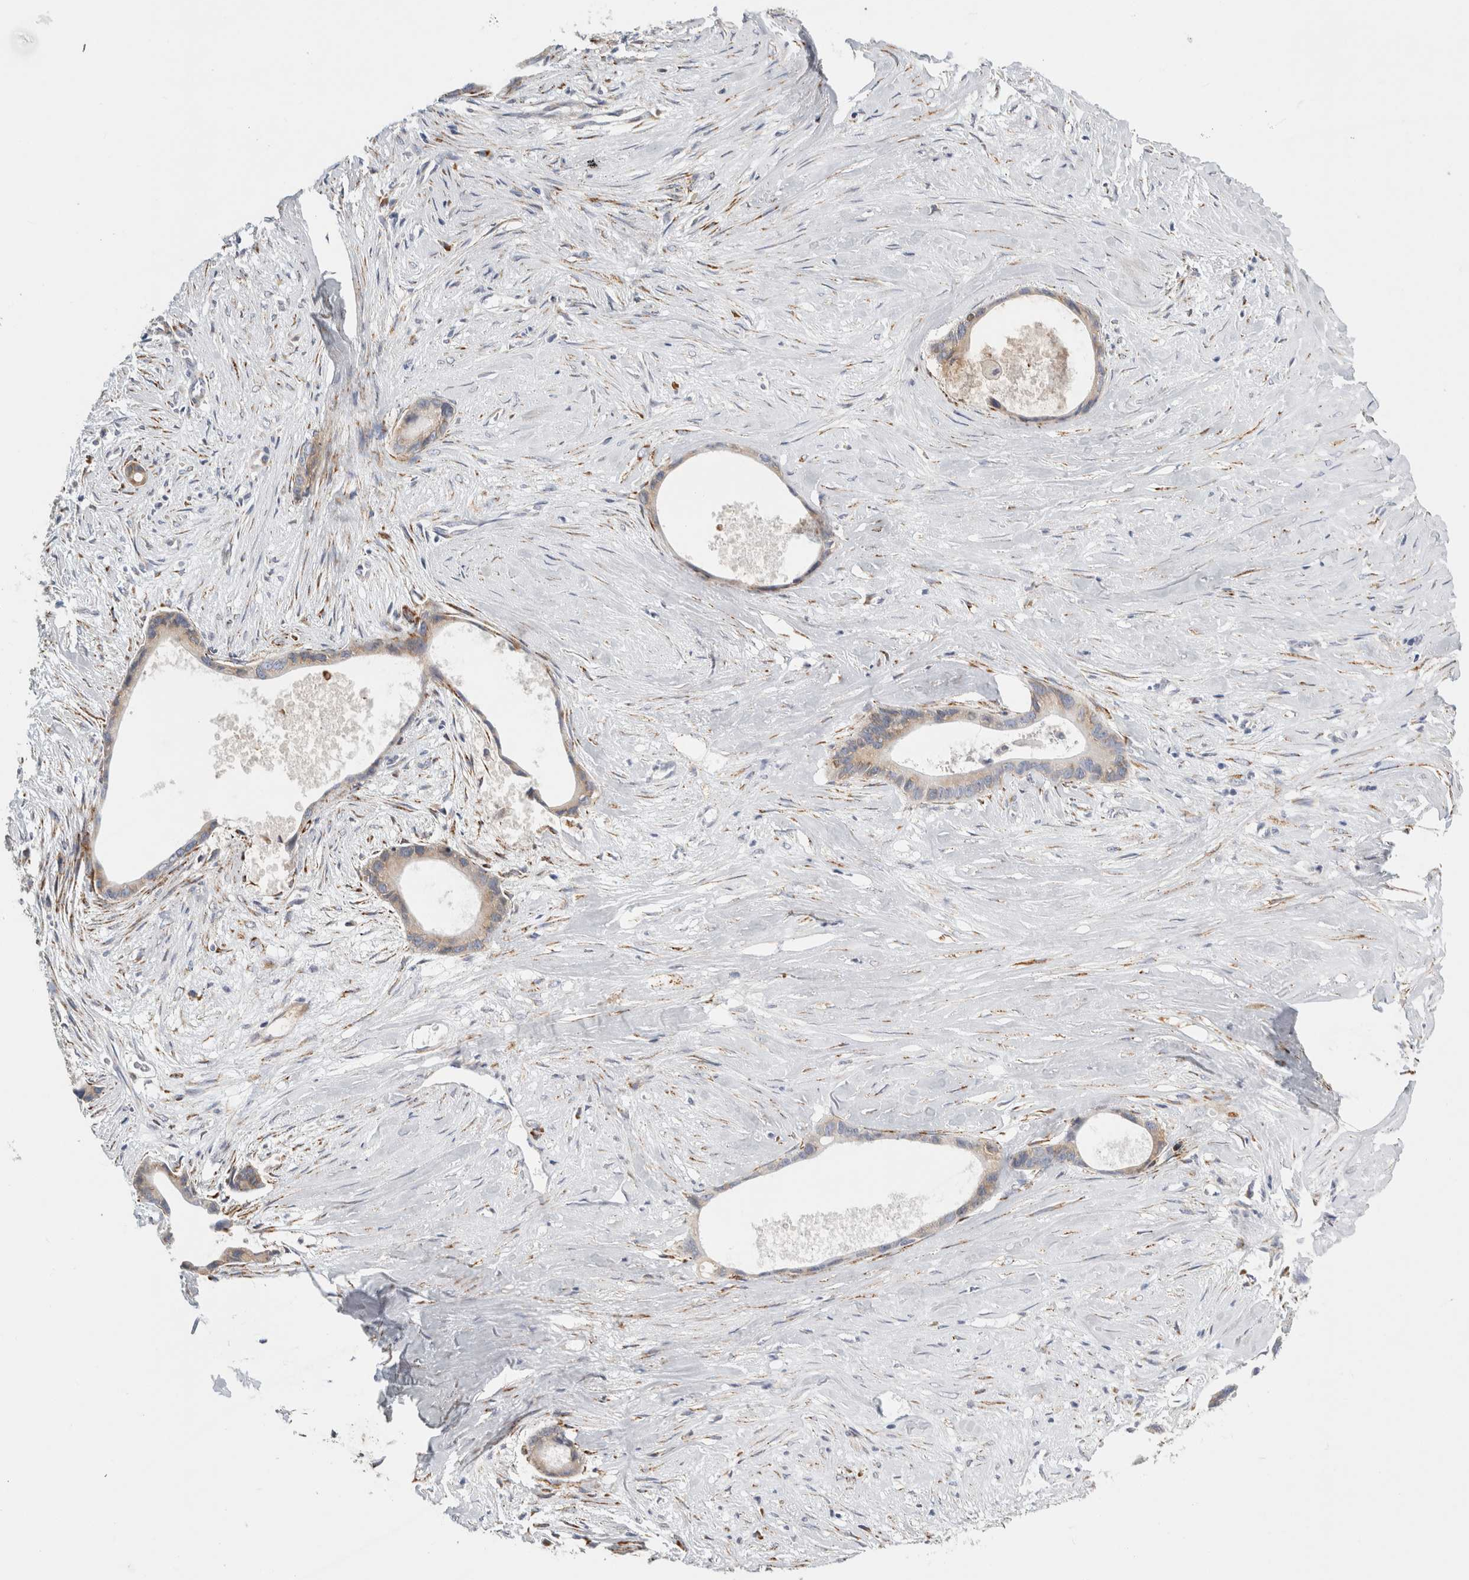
{"staining": {"intensity": "weak", "quantity": "25%-75%", "location": "cytoplasmic/membranous"}, "tissue": "liver cancer", "cell_type": "Tumor cells", "image_type": "cancer", "snomed": [{"axis": "morphology", "description": "Cholangiocarcinoma"}, {"axis": "topography", "description": "Liver"}], "caption": "High-power microscopy captured an immunohistochemistry (IHC) image of liver cancer, revealing weak cytoplasmic/membranous expression in approximately 25%-75% of tumor cells.", "gene": "RPN2", "patient": {"sex": "female", "age": 55}}